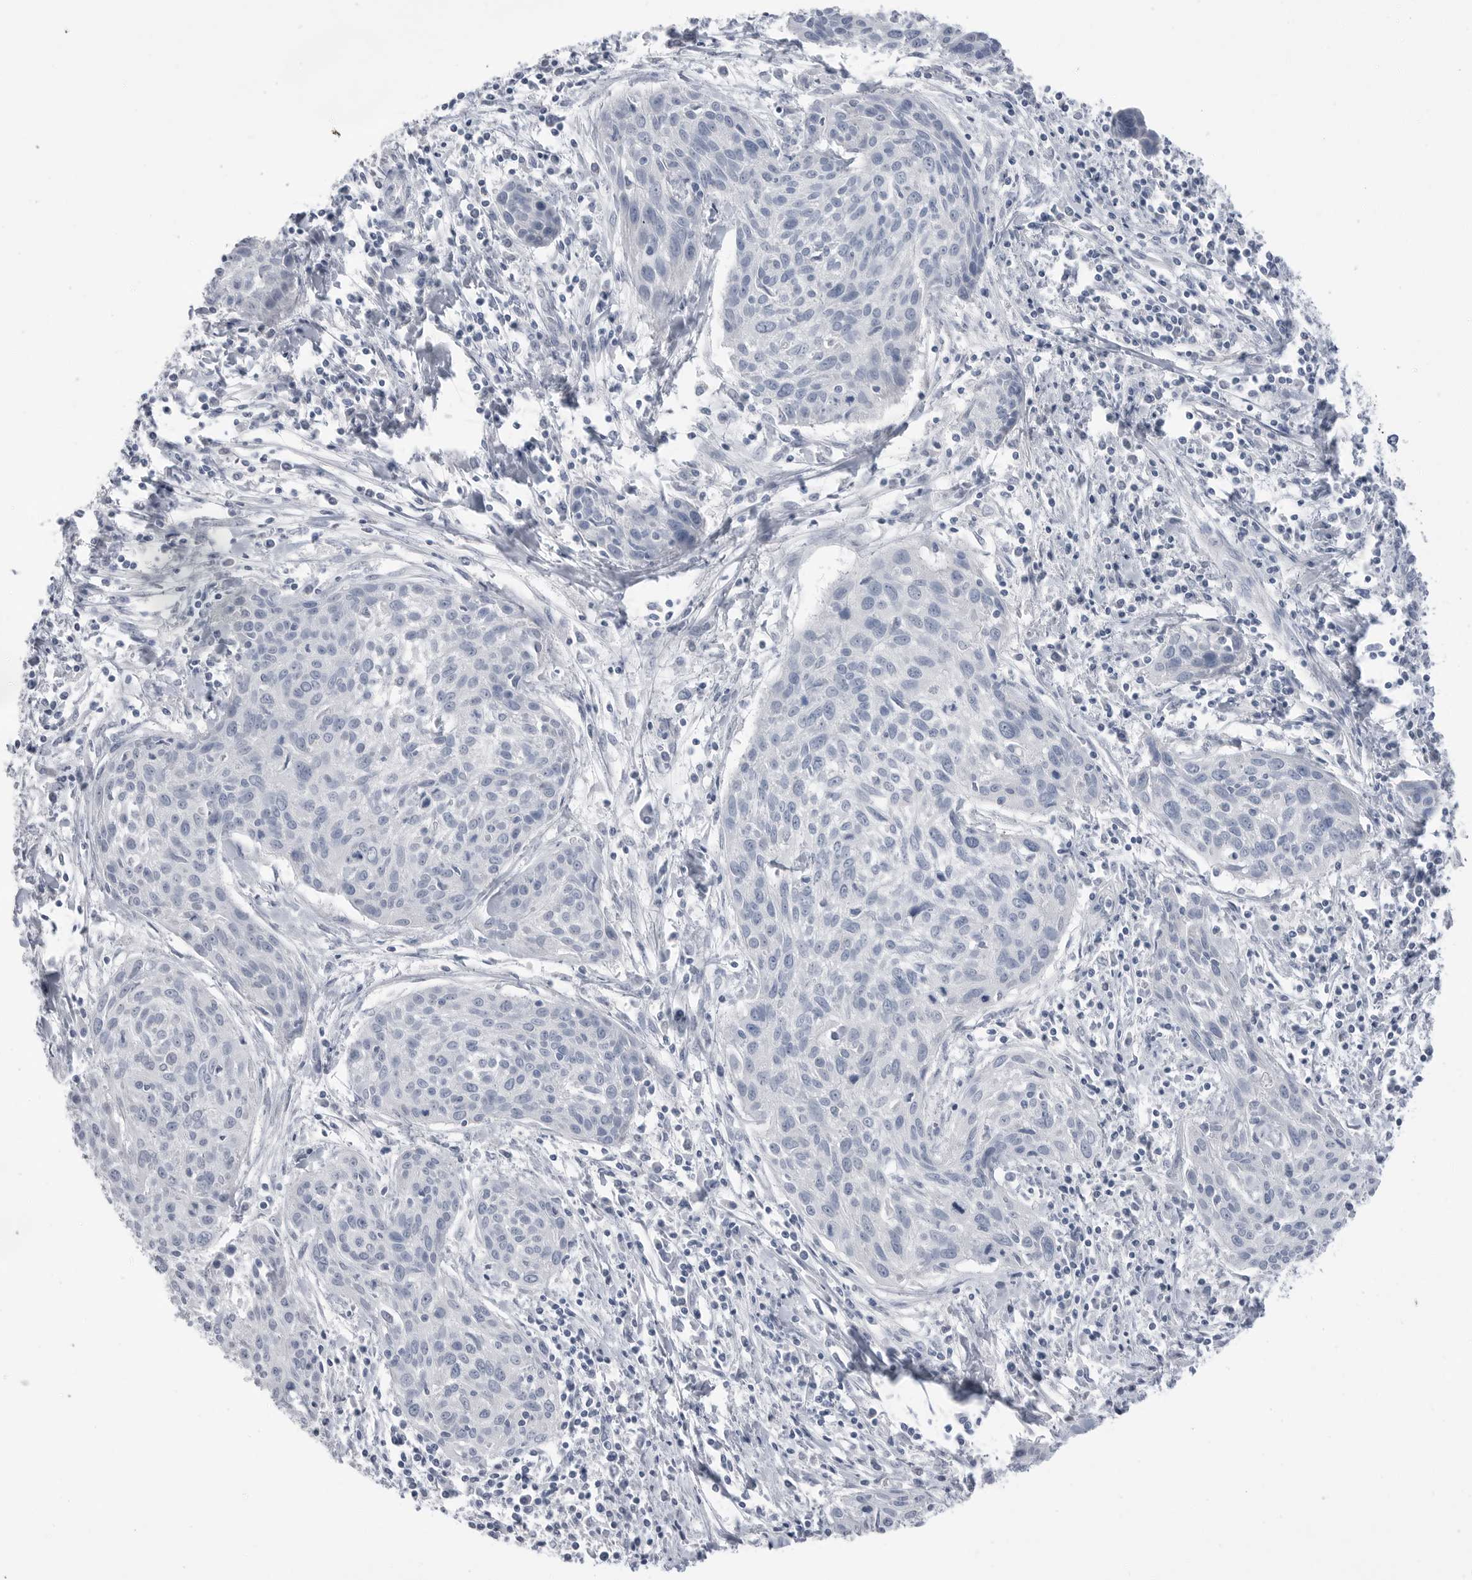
{"staining": {"intensity": "negative", "quantity": "none", "location": "none"}, "tissue": "cervical cancer", "cell_type": "Tumor cells", "image_type": "cancer", "snomed": [{"axis": "morphology", "description": "Squamous cell carcinoma, NOS"}, {"axis": "topography", "description": "Cervix"}], "caption": "The image reveals no significant expression in tumor cells of cervical cancer (squamous cell carcinoma).", "gene": "ABHD12", "patient": {"sex": "female", "age": 51}}